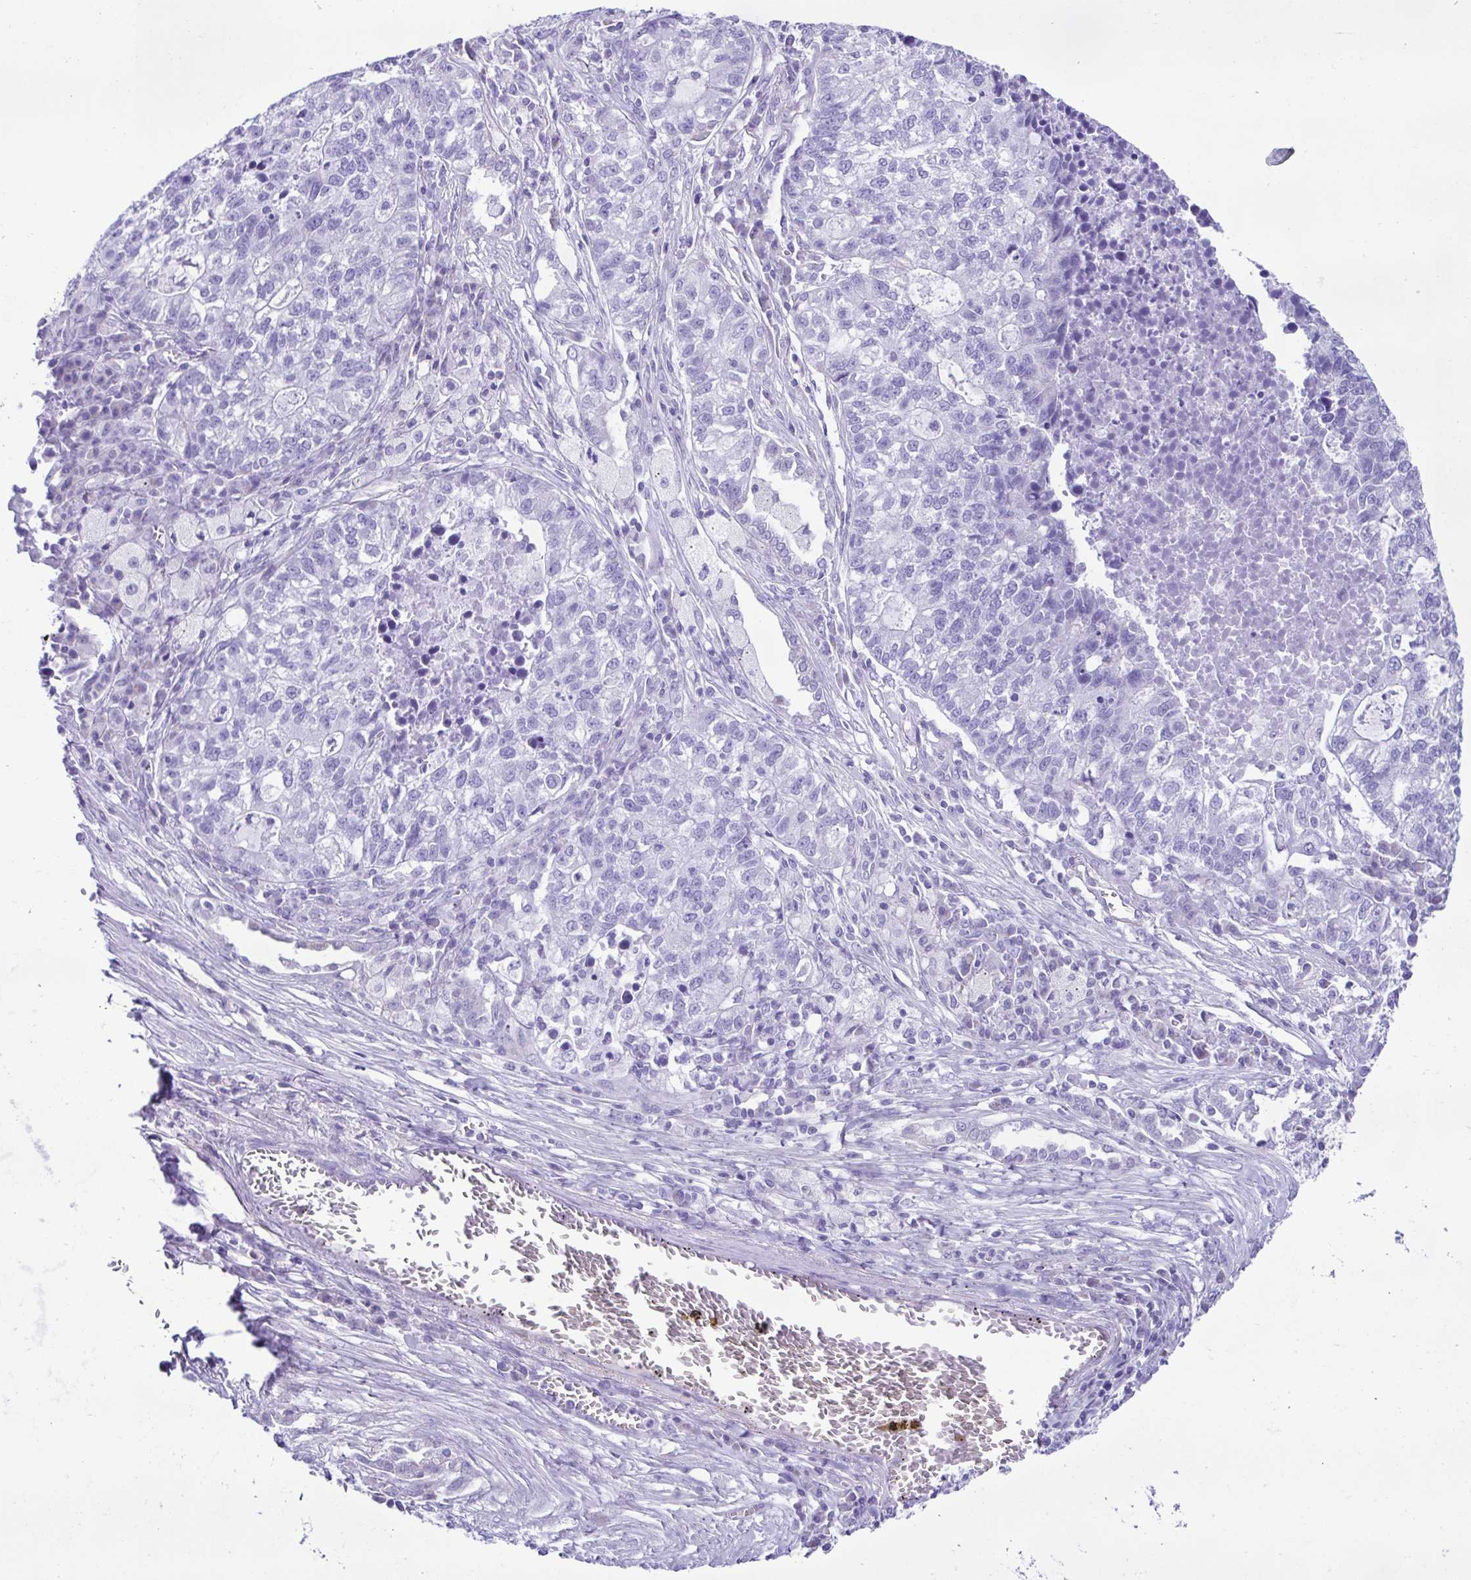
{"staining": {"intensity": "negative", "quantity": "none", "location": "none"}, "tissue": "lung cancer", "cell_type": "Tumor cells", "image_type": "cancer", "snomed": [{"axis": "morphology", "description": "Adenocarcinoma, NOS"}, {"axis": "topography", "description": "Lung"}], "caption": "This is an IHC micrograph of lung adenocarcinoma. There is no staining in tumor cells.", "gene": "ACTRT3", "patient": {"sex": "male", "age": 57}}